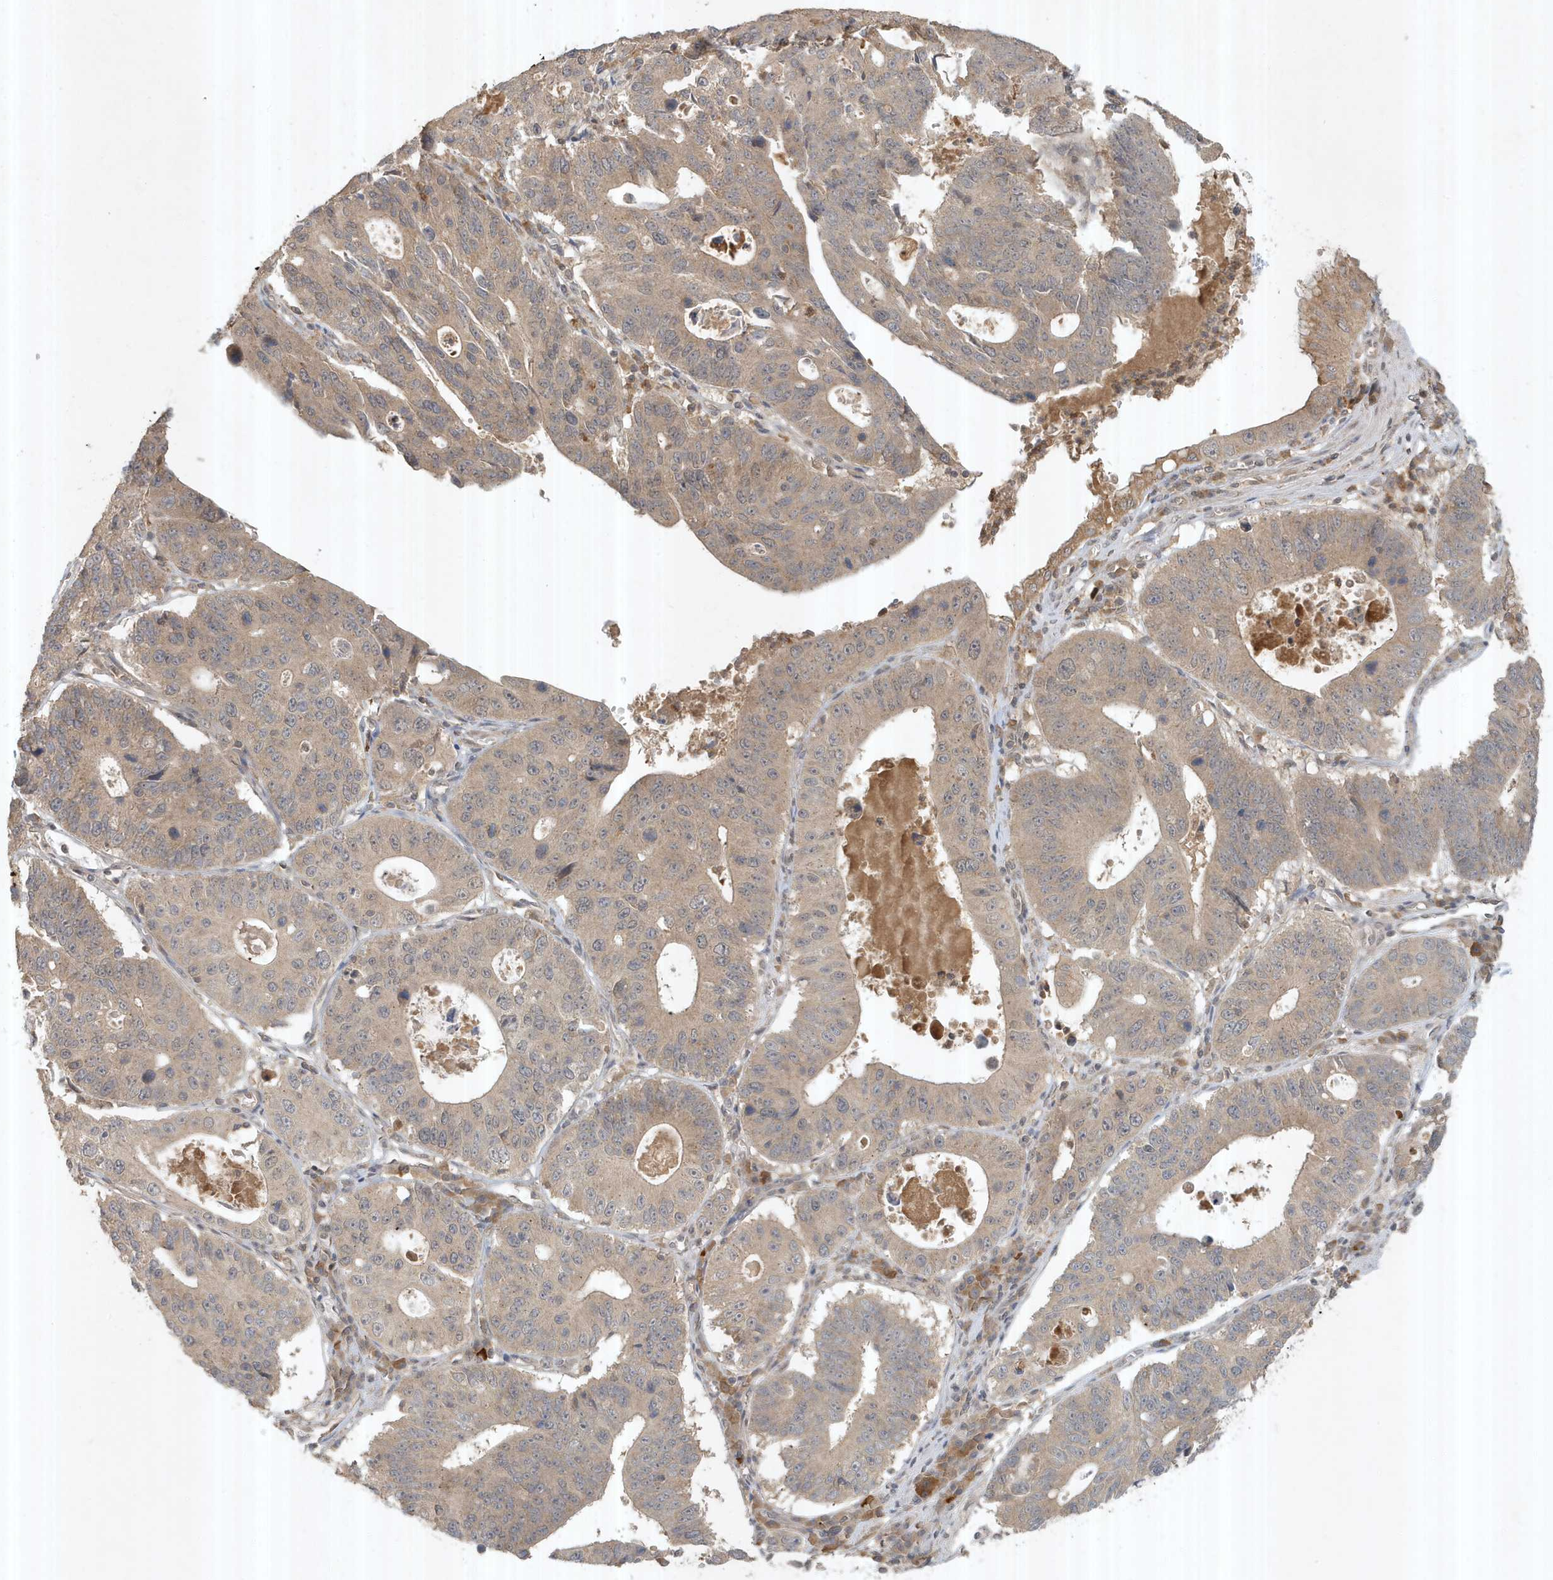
{"staining": {"intensity": "weak", "quantity": ">75%", "location": "cytoplasmic/membranous"}, "tissue": "stomach cancer", "cell_type": "Tumor cells", "image_type": "cancer", "snomed": [{"axis": "morphology", "description": "Adenocarcinoma, NOS"}, {"axis": "topography", "description": "Stomach"}], "caption": "A photomicrograph of stomach cancer (adenocarcinoma) stained for a protein shows weak cytoplasmic/membranous brown staining in tumor cells. (DAB IHC with brightfield microscopy, high magnification).", "gene": "ABCB9", "patient": {"sex": "male", "age": 59}}